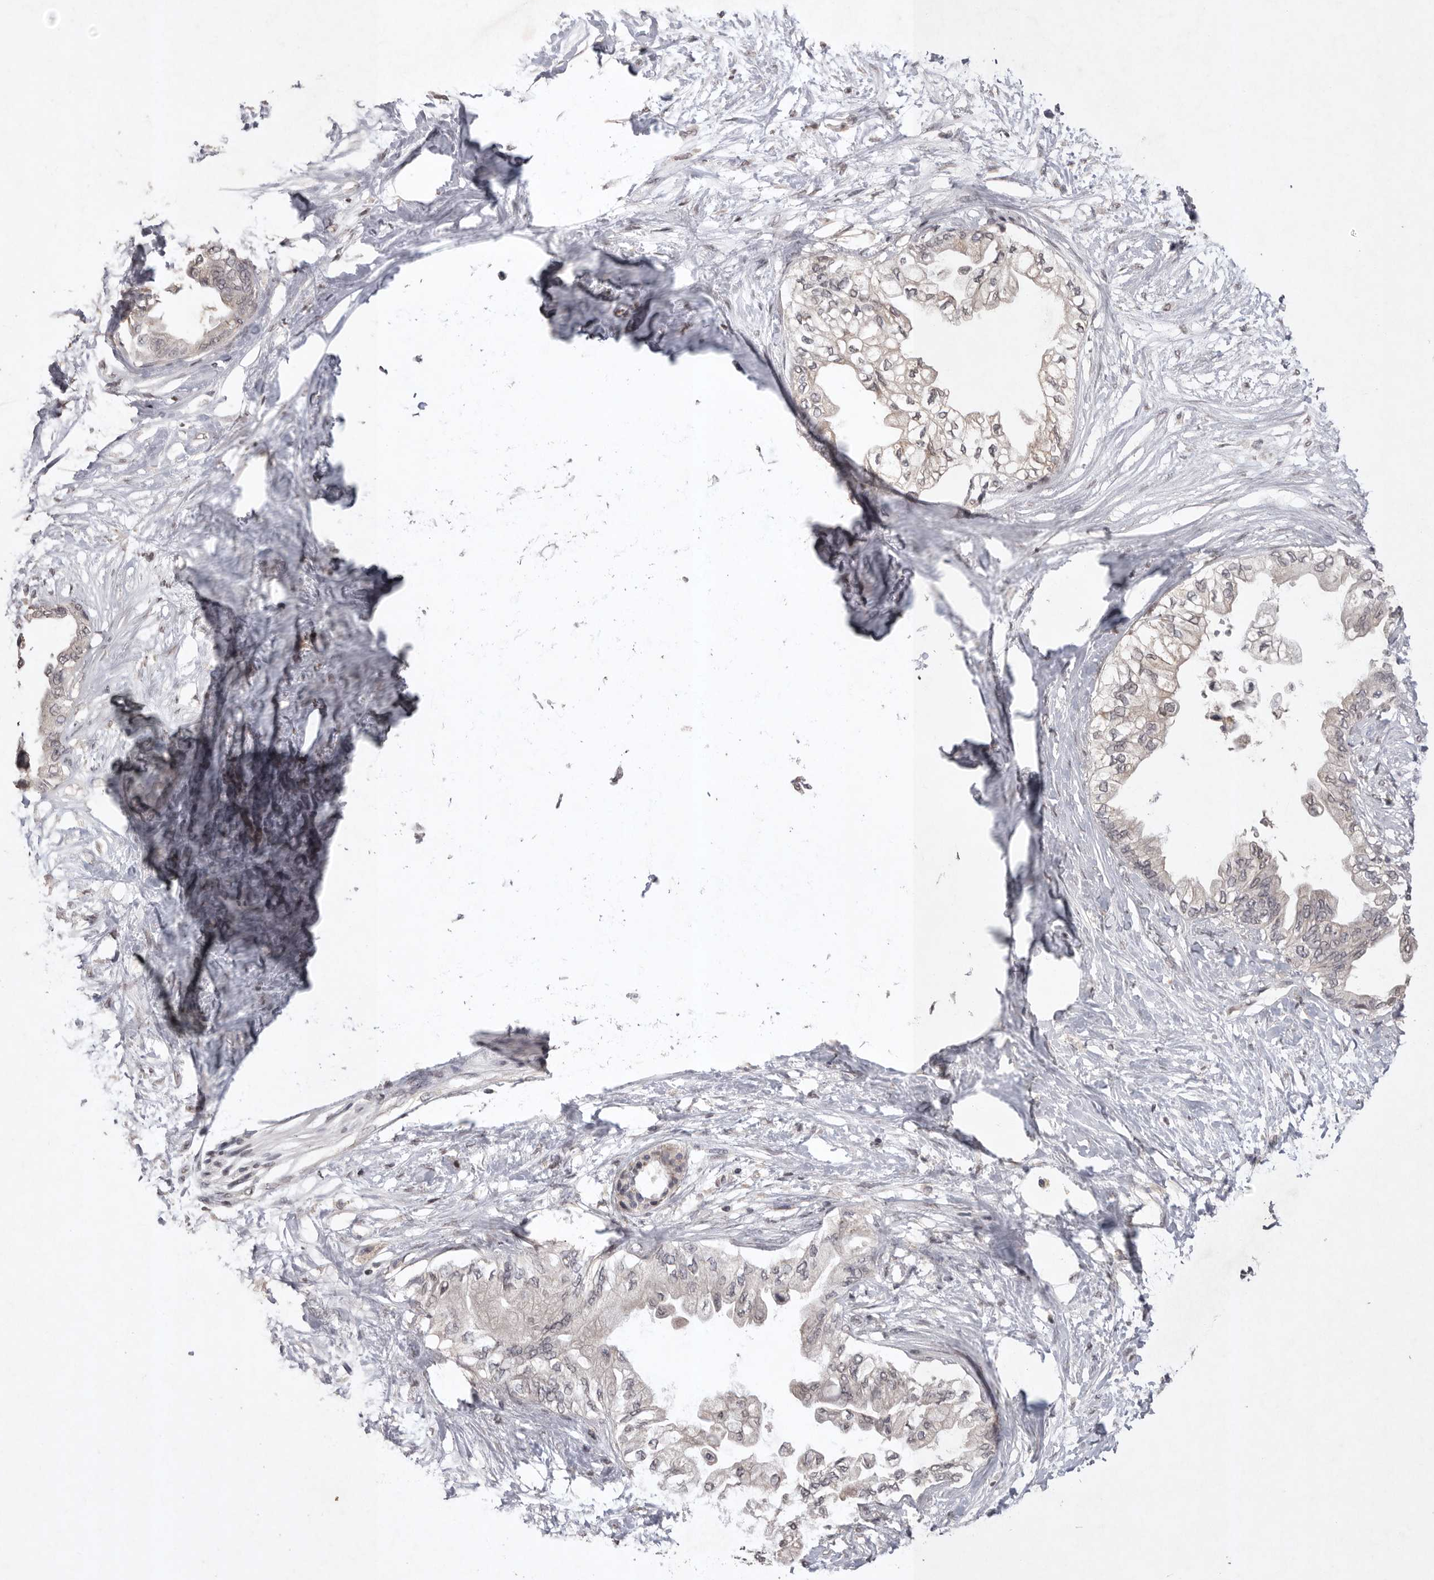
{"staining": {"intensity": "negative", "quantity": "none", "location": "none"}, "tissue": "pancreatic cancer", "cell_type": "Tumor cells", "image_type": "cancer", "snomed": [{"axis": "morphology", "description": "Normal tissue, NOS"}, {"axis": "morphology", "description": "Adenocarcinoma, NOS"}, {"axis": "topography", "description": "Pancreas"}, {"axis": "topography", "description": "Duodenum"}], "caption": "This is an immunohistochemistry (IHC) micrograph of pancreatic adenocarcinoma. There is no positivity in tumor cells.", "gene": "APLNR", "patient": {"sex": "female", "age": 60}}